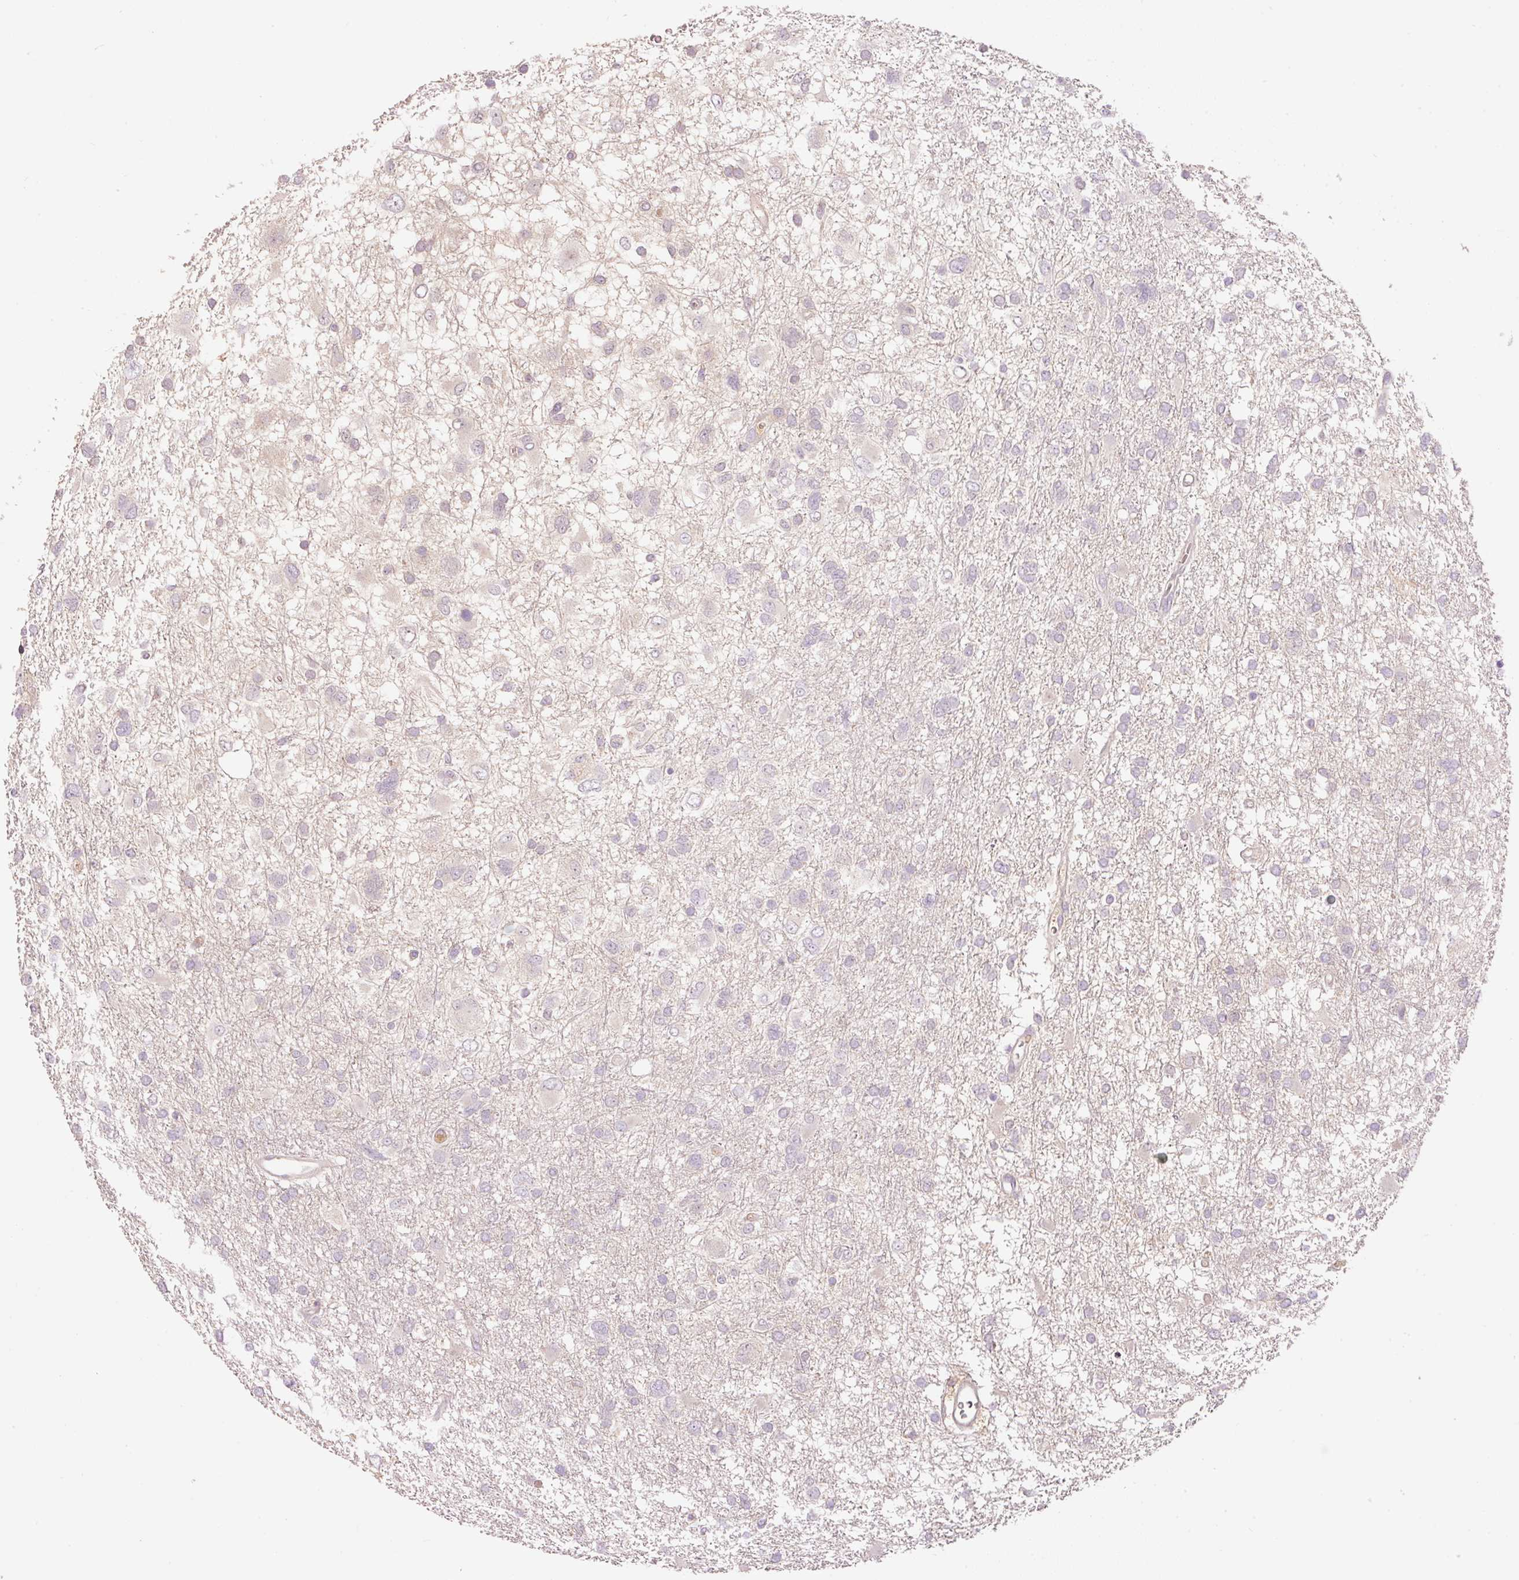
{"staining": {"intensity": "negative", "quantity": "none", "location": "none"}, "tissue": "glioma", "cell_type": "Tumor cells", "image_type": "cancer", "snomed": [{"axis": "morphology", "description": "Glioma, malignant, High grade"}, {"axis": "topography", "description": "Brain"}], "caption": "Immunohistochemical staining of human glioma reveals no significant positivity in tumor cells.", "gene": "CMTM8", "patient": {"sex": "male", "age": 61}}